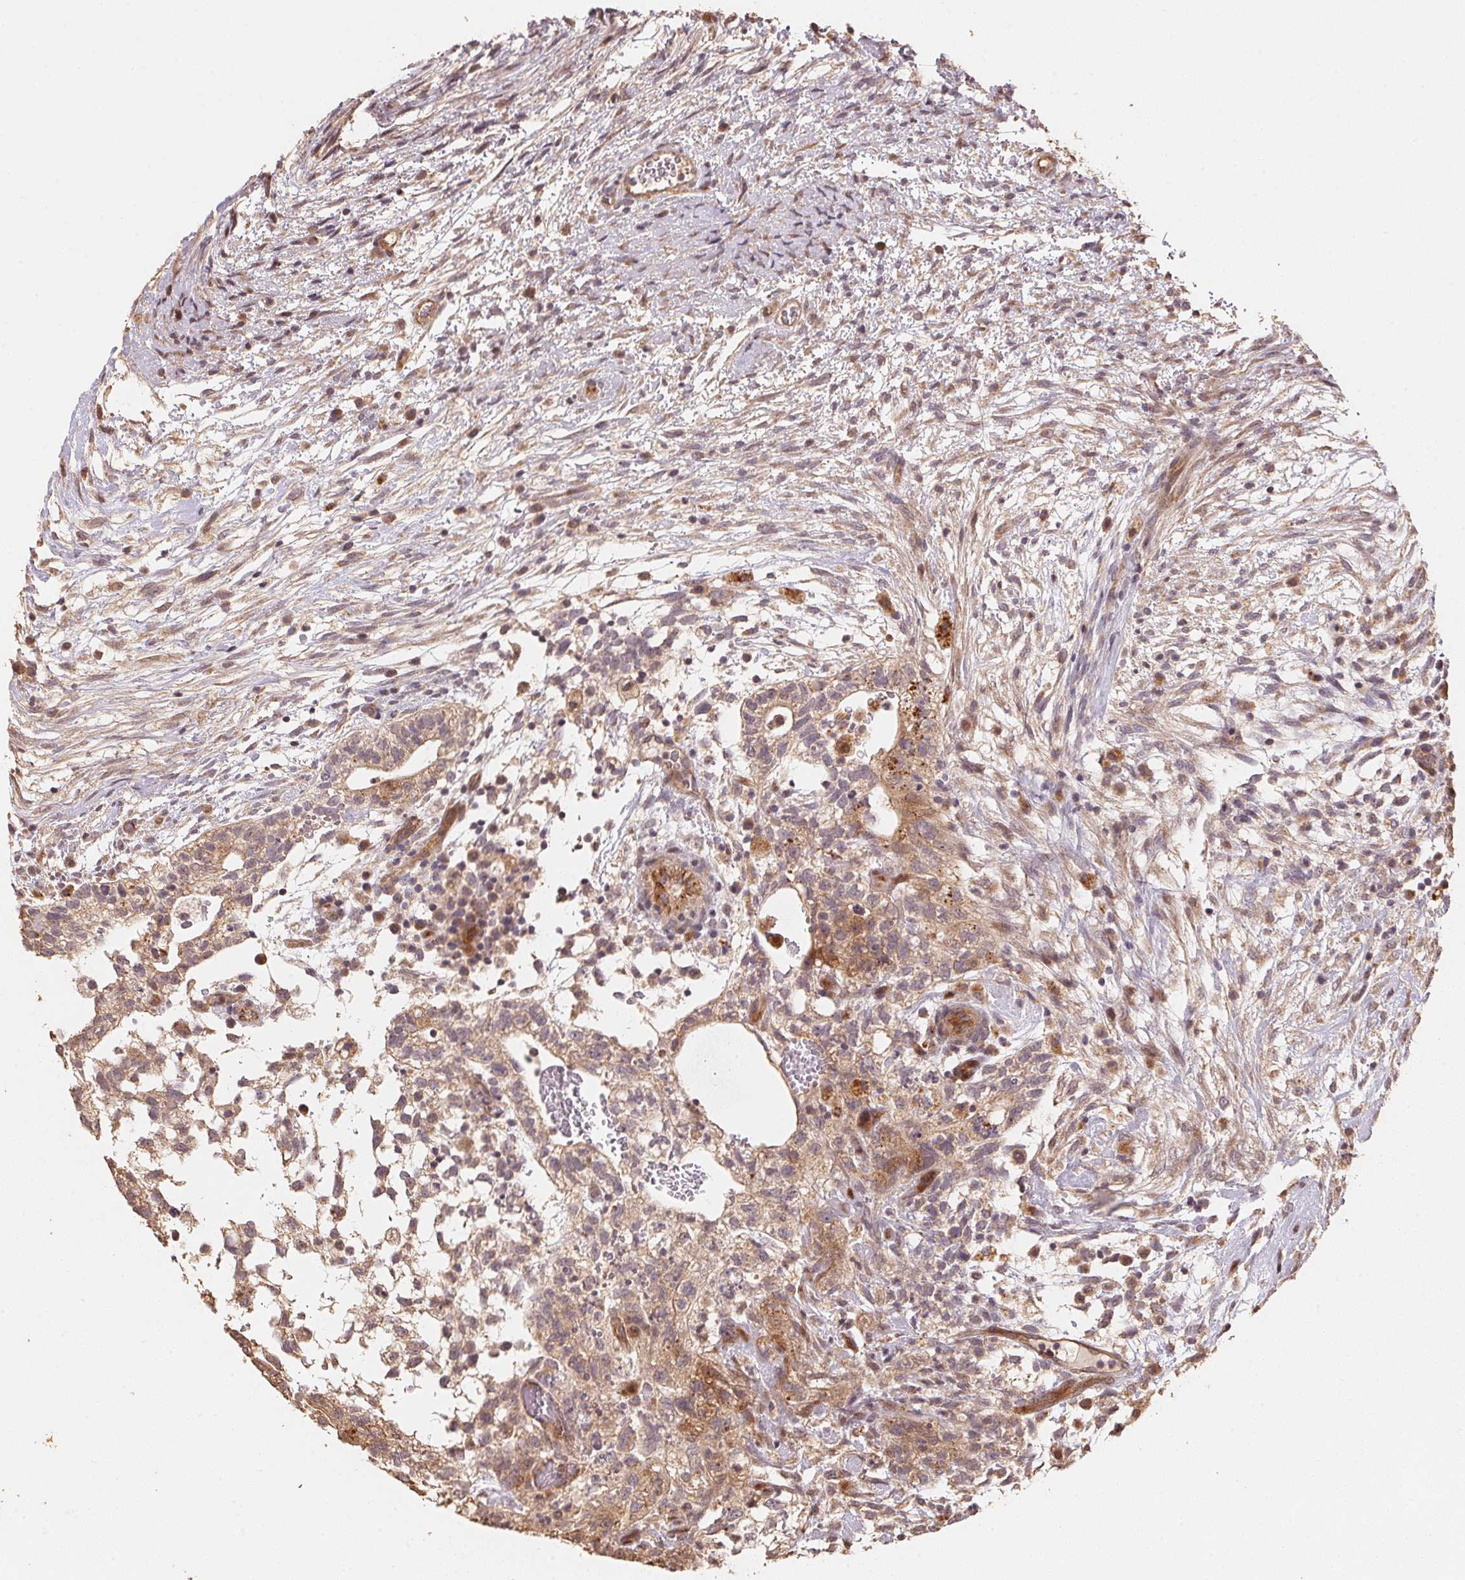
{"staining": {"intensity": "weak", "quantity": ">75%", "location": "cytoplasmic/membranous"}, "tissue": "testis cancer", "cell_type": "Tumor cells", "image_type": "cancer", "snomed": [{"axis": "morphology", "description": "Carcinoma, Embryonal, NOS"}, {"axis": "topography", "description": "Testis"}], "caption": "Immunohistochemical staining of human testis cancer (embryonal carcinoma) reveals low levels of weak cytoplasmic/membranous positivity in about >75% of tumor cells.", "gene": "TMEM222", "patient": {"sex": "male", "age": 32}}